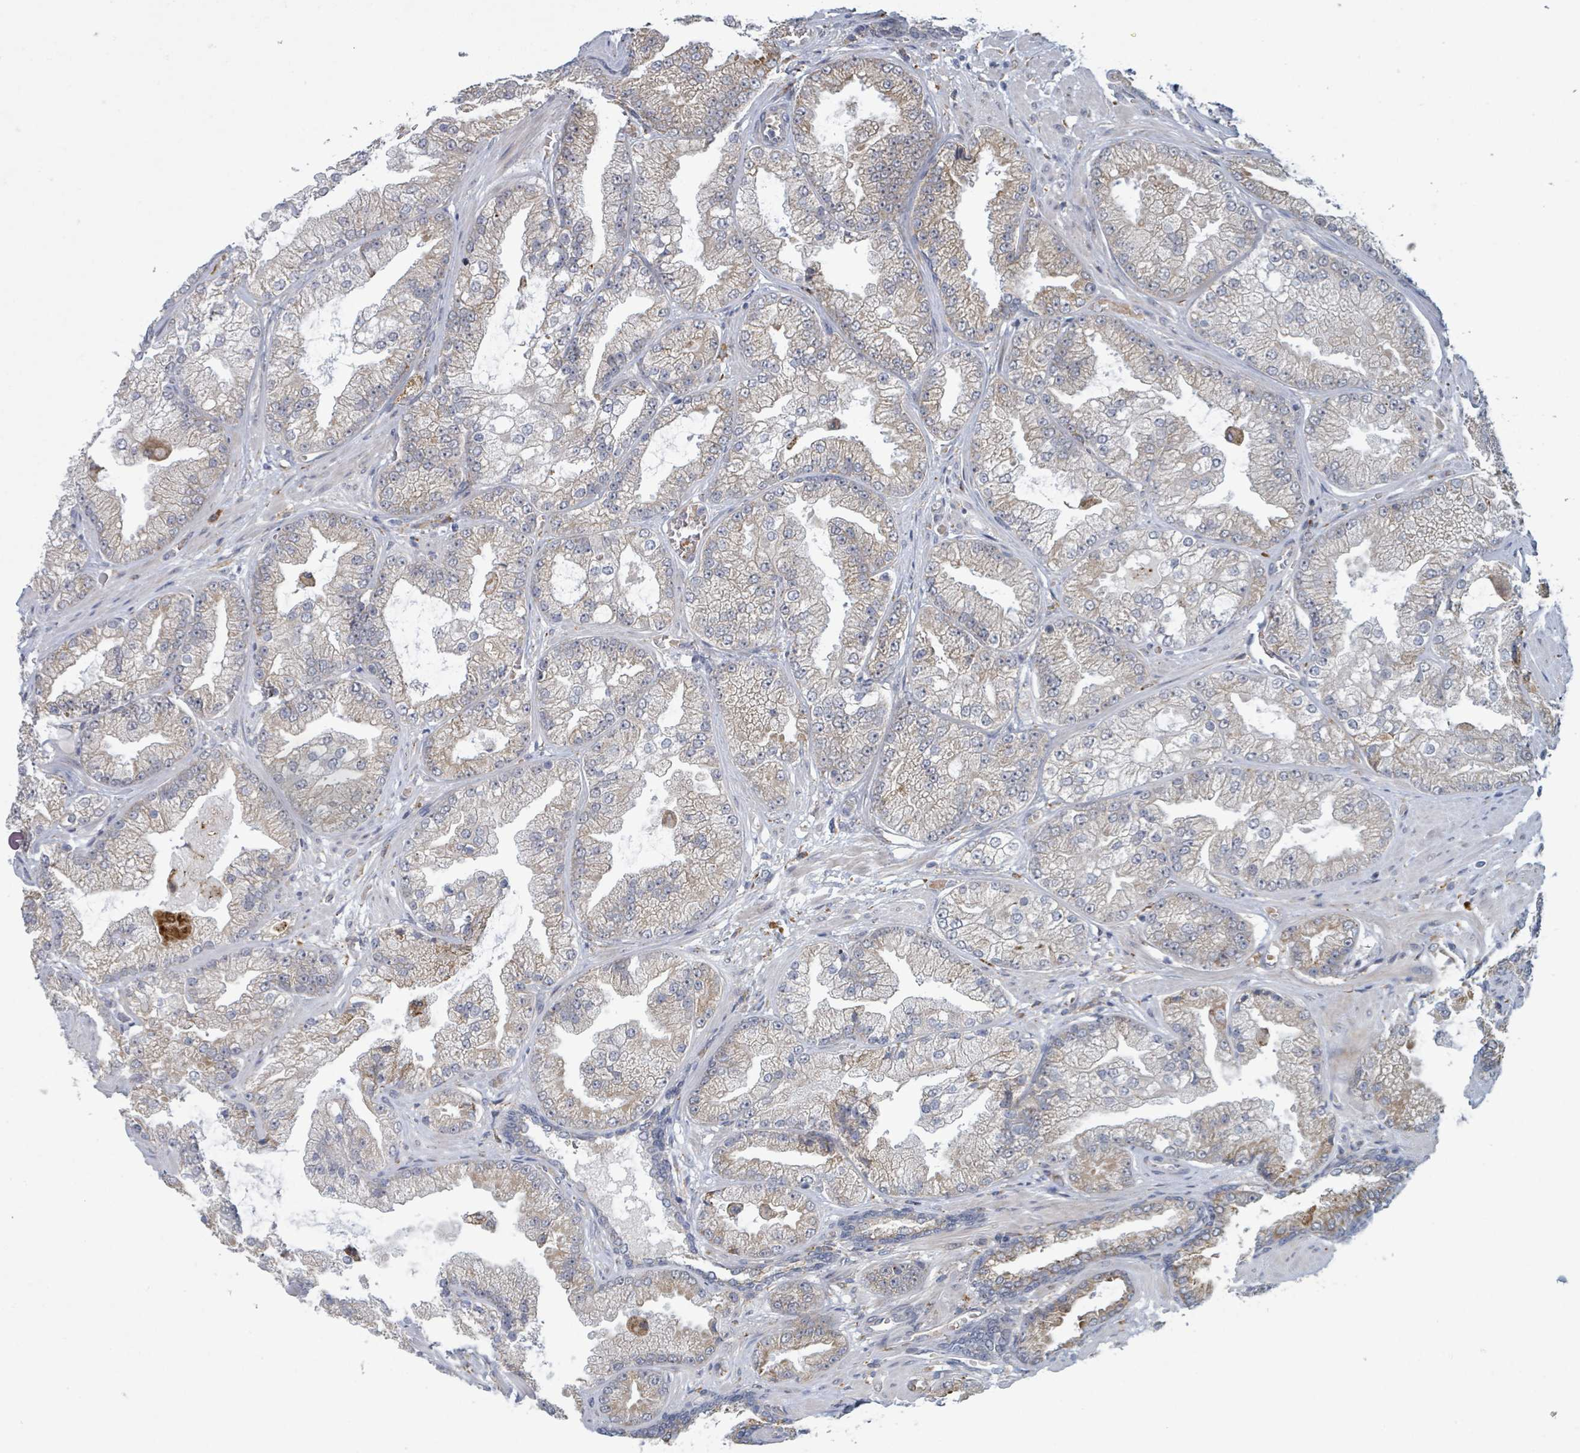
{"staining": {"intensity": "moderate", "quantity": "<25%", "location": "cytoplasmic/membranous"}, "tissue": "prostate cancer", "cell_type": "Tumor cells", "image_type": "cancer", "snomed": [{"axis": "morphology", "description": "Adenocarcinoma, Low grade"}, {"axis": "topography", "description": "Prostate"}], "caption": "There is low levels of moderate cytoplasmic/membranous staining in tumor cells of prostate cancer, as demonstrated by immunohistochemical staining (brown color).", "gene": "SHROOM2", "patient": {"sex": "male", "age": 57}}